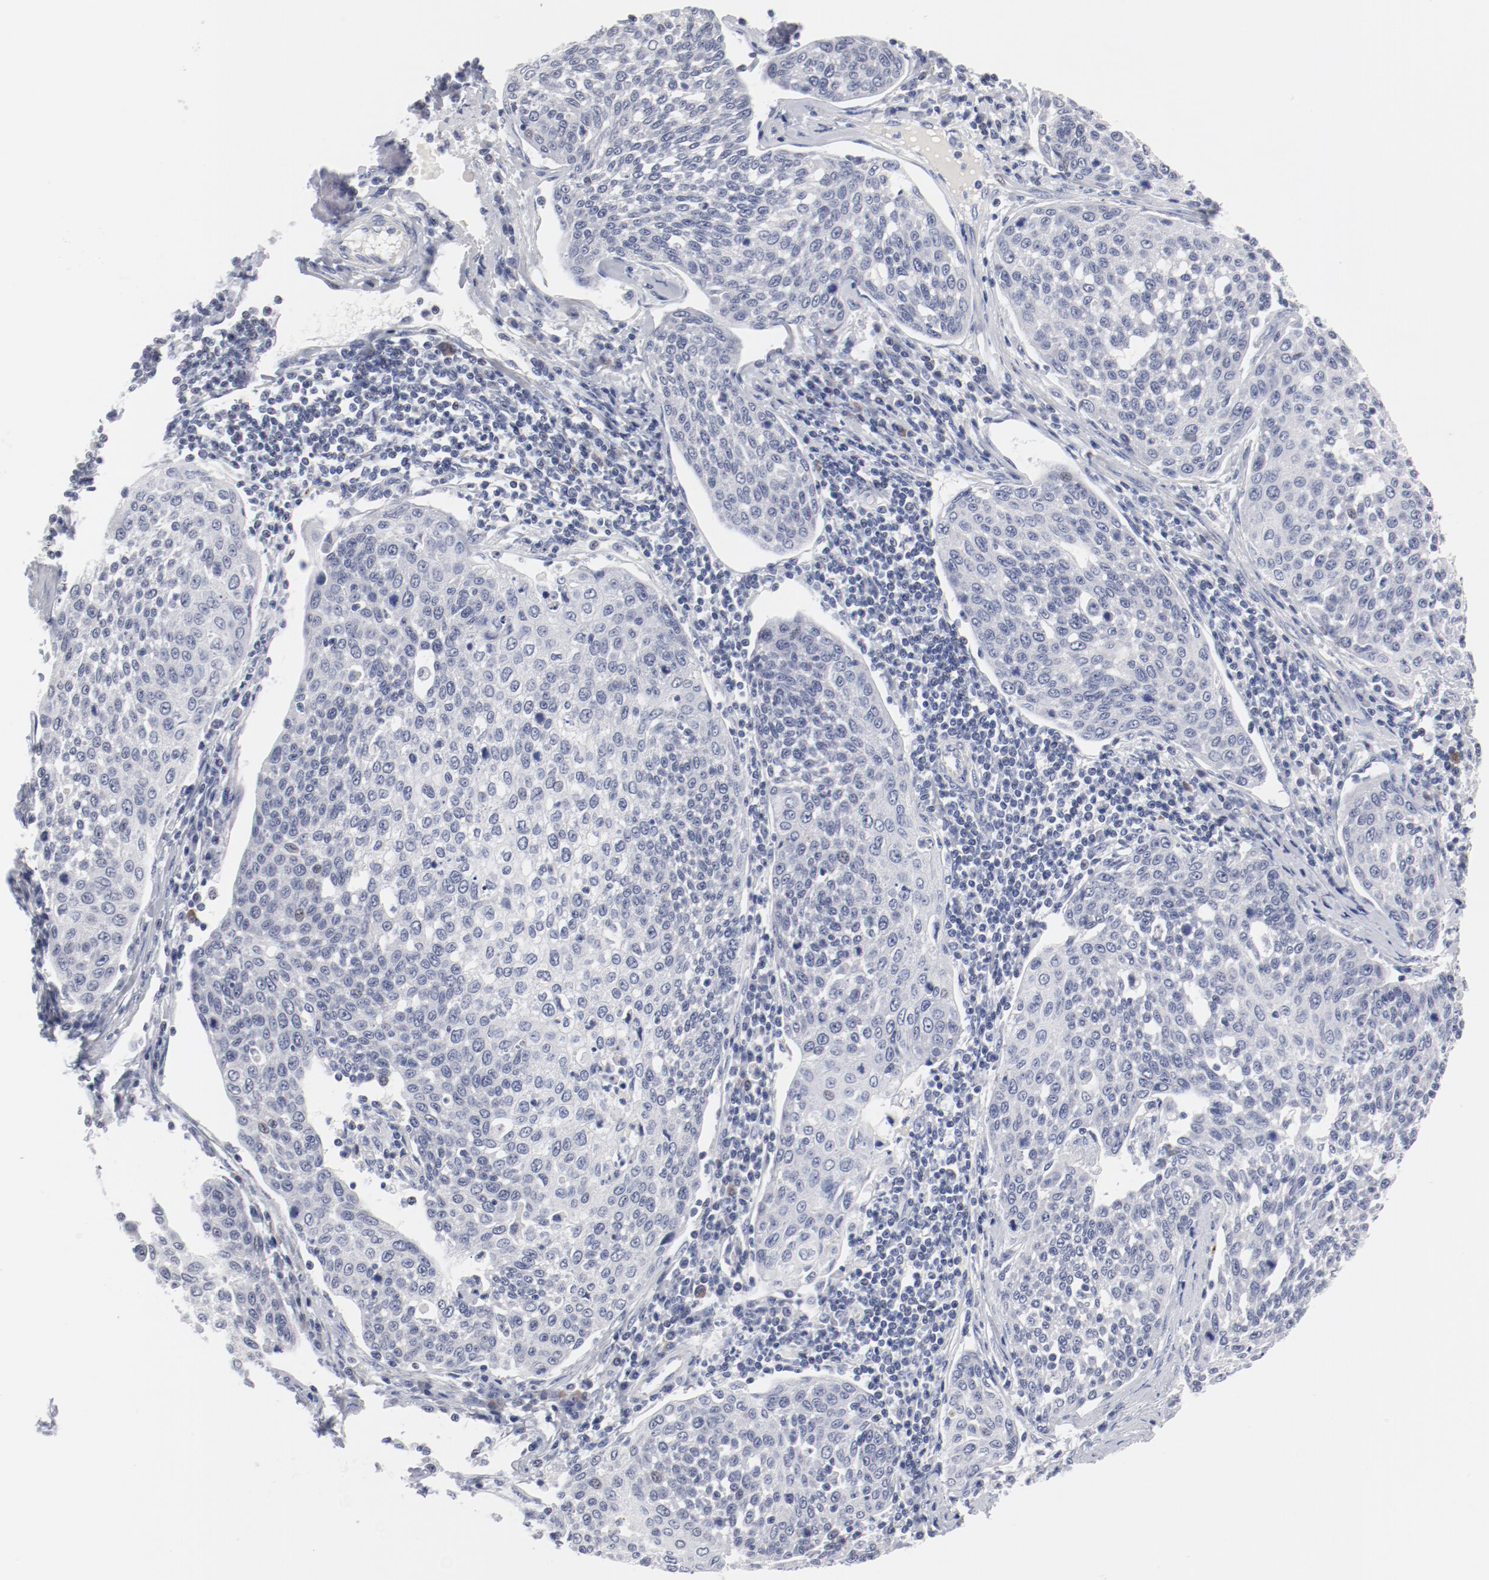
{"staining": {"intensity": "negative", "quantity": "none", "location": "none"}, "tissue": "cervical cancer", "cell_type": "Tumor cells", "image_type": "cancer", "snomed": [{"axis": "morphology", "description": "Squamous cell carcinoma, NOS"}, {"axis": "topography", "description": "Cervix"}], "caption": "This is a photomicrograph of immunohistochemistry staining of squamous cell carcinoma (cervical), which shows no staining in tumor cells.", "gene": "KCNK13", "patient": {"sex": "female", "age": 34}}